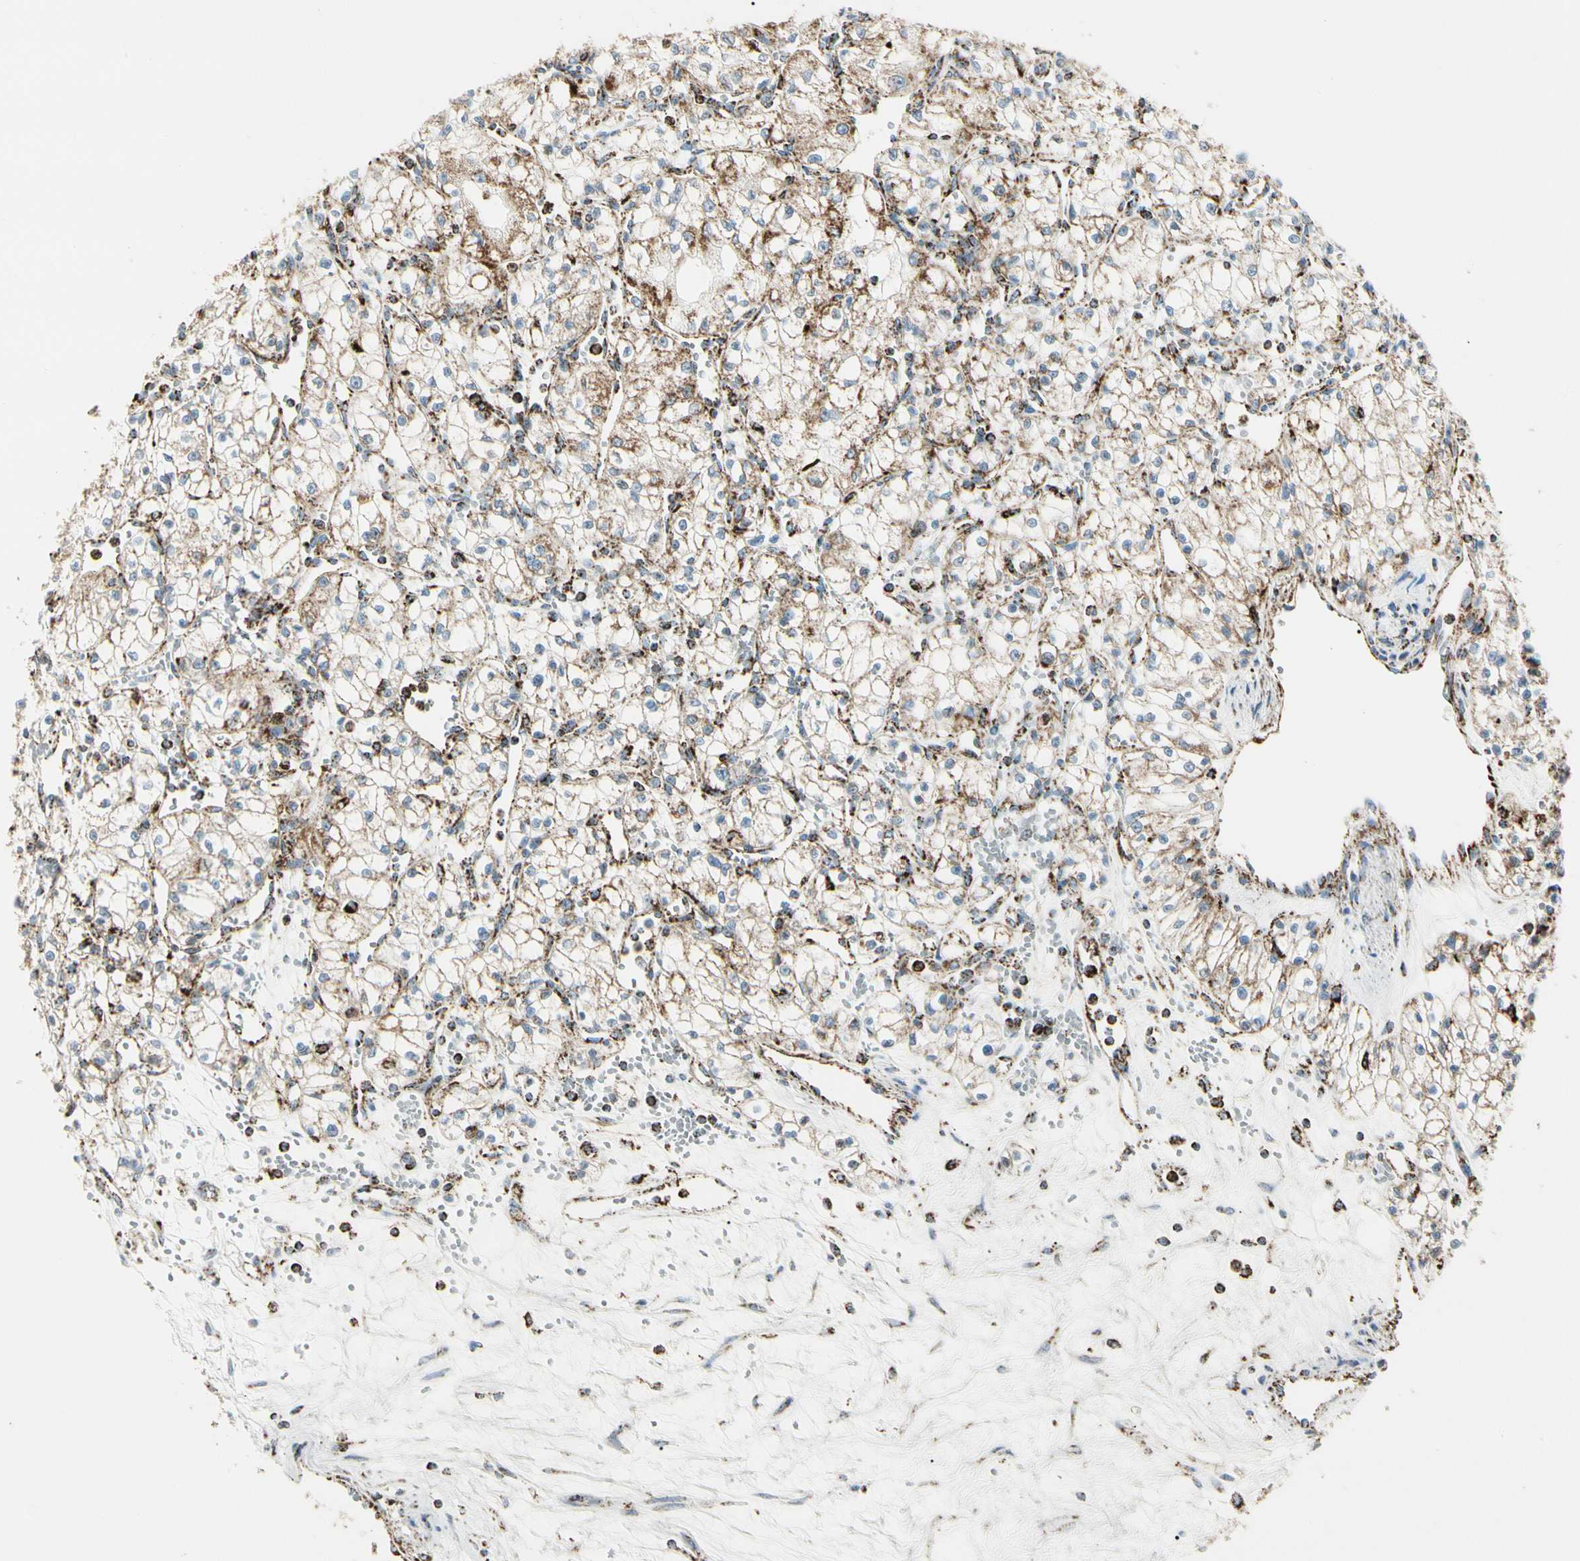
{"staining": {"intensity": "moderate", "quantity": ">75%", "location": "cytoplasmic/membranous"}, "tissue": "renal cancer", "cell_type": "Tumor cells", "image_type": "cancer", "snomed": [{"axis": "morphology", "description": "Normal tissue, NOS"}, {"axis": "morphology", "description": "Adenocarcinoma, NOS"}, {"axis": "topography", "description": "Kidney"}], "caption": "High-magnification brightfield microscopy of renal cancer stained with DAB (brown) and counterstained with hematoxylin (blue). tumor cells exhibit moderate cytoplasmic/membranous expression is identified in about>75% of cells.", "gene": "ME2", "patient": {"sex": "male", "age": 59}}